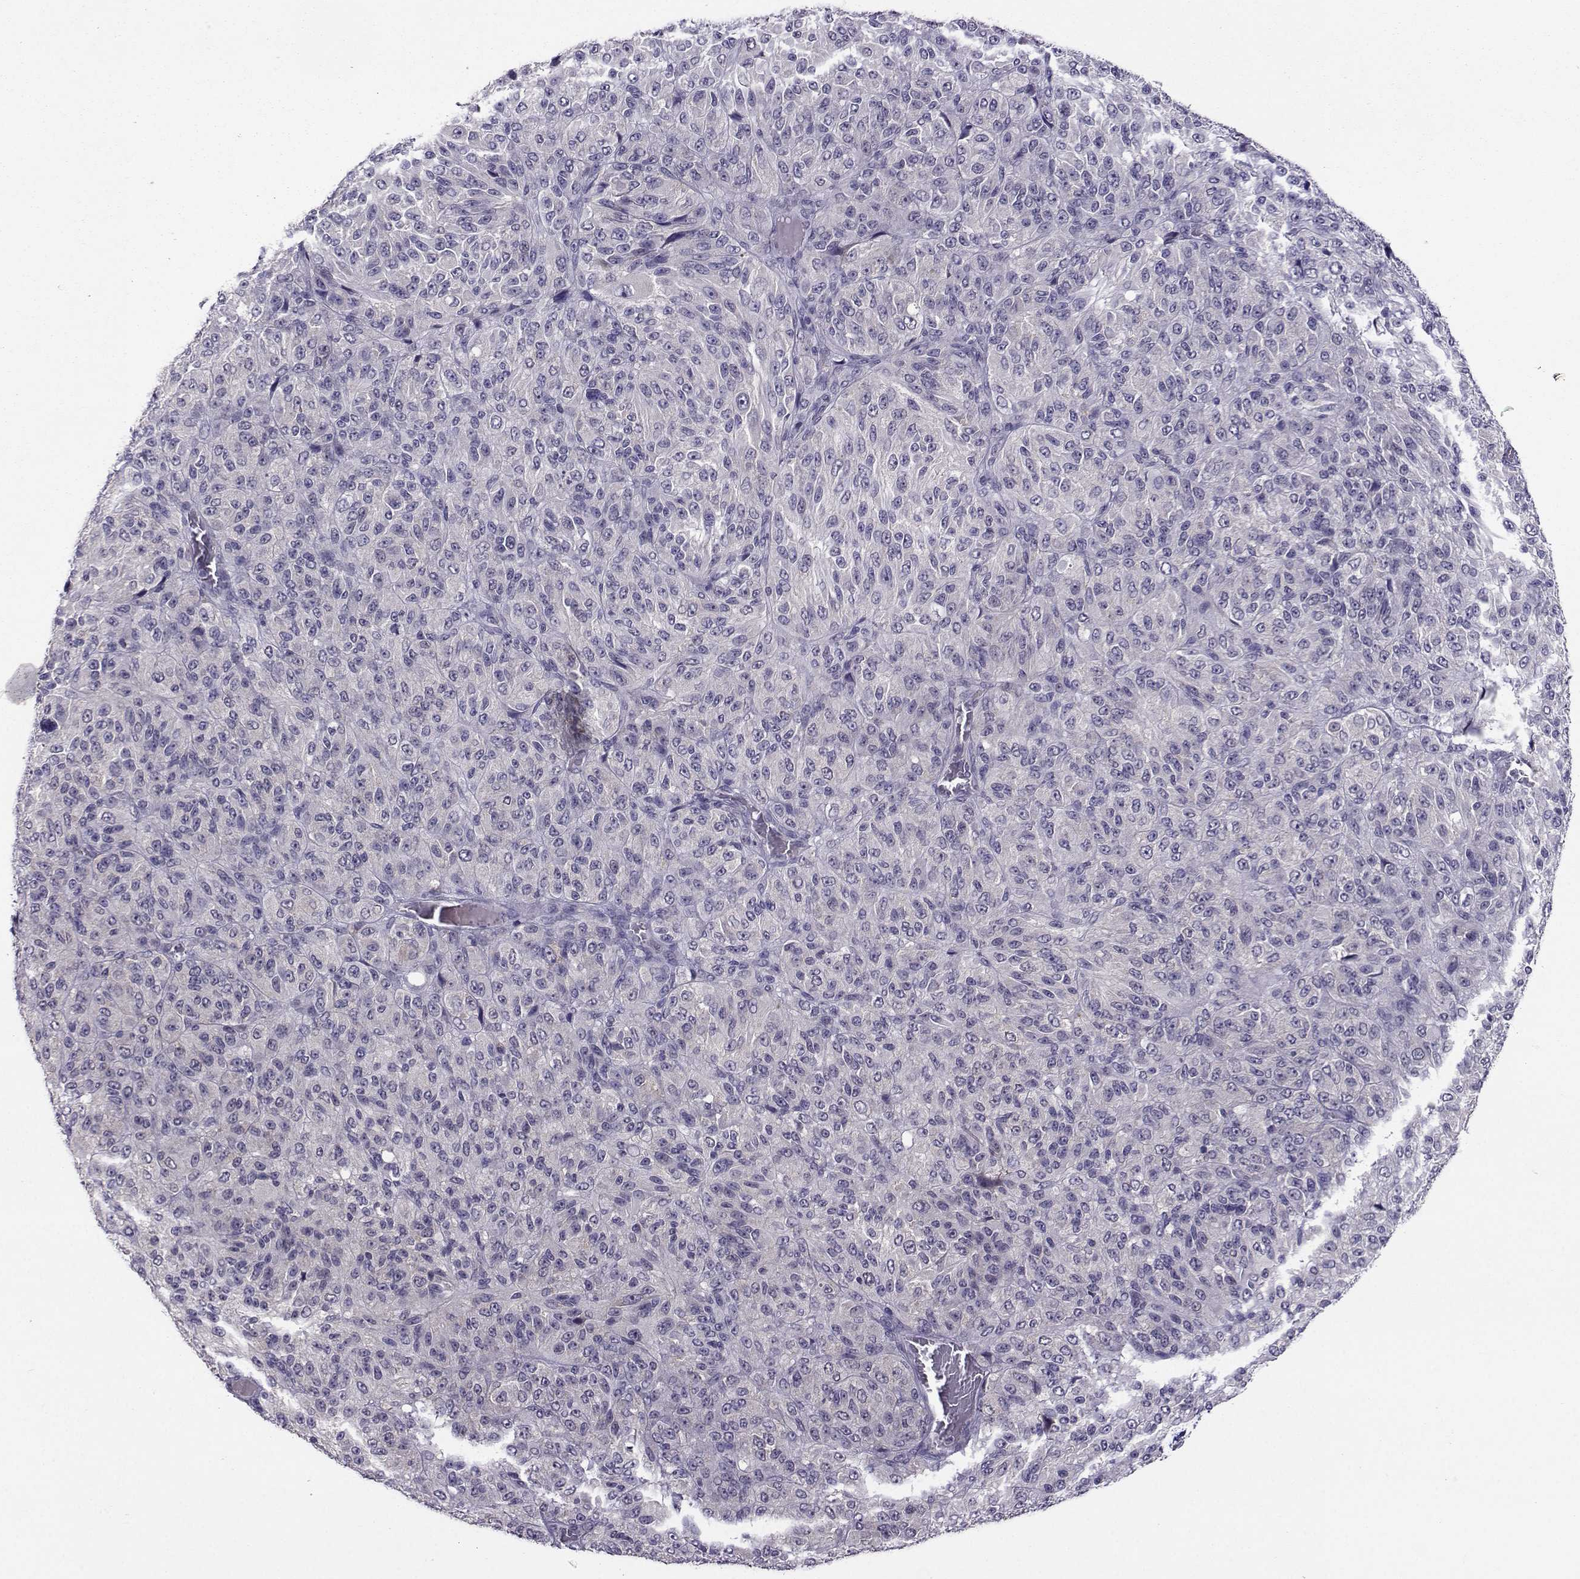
{"staining": {"intensity": "weak", "quantity": "25%-75%", "location": "cytoplasmic/membranous"}, "tissue": "melanoma", "cell_type": "Tumor cells", "image_type": "cancer", "snomed": [{"axis": "morphology", "description": "Malignant melanoma, Metastatic site"}, {"axis": "topography", "description": "Brain"}], "caption": "DAB immunohistochemical staining of human malignant melanoma (metastatic site) exhibits weak cytoplasmic/membranous protein staining in about 25%-75% of tumor cells. The staining was performed using DAB (3,3'-diaminobenzidine), with brown indicating positive protein expression. Nuclei are stained blue with hematoxylin.", "gene": "DDX20", "patient": {"sex": "female", "age": 56}}